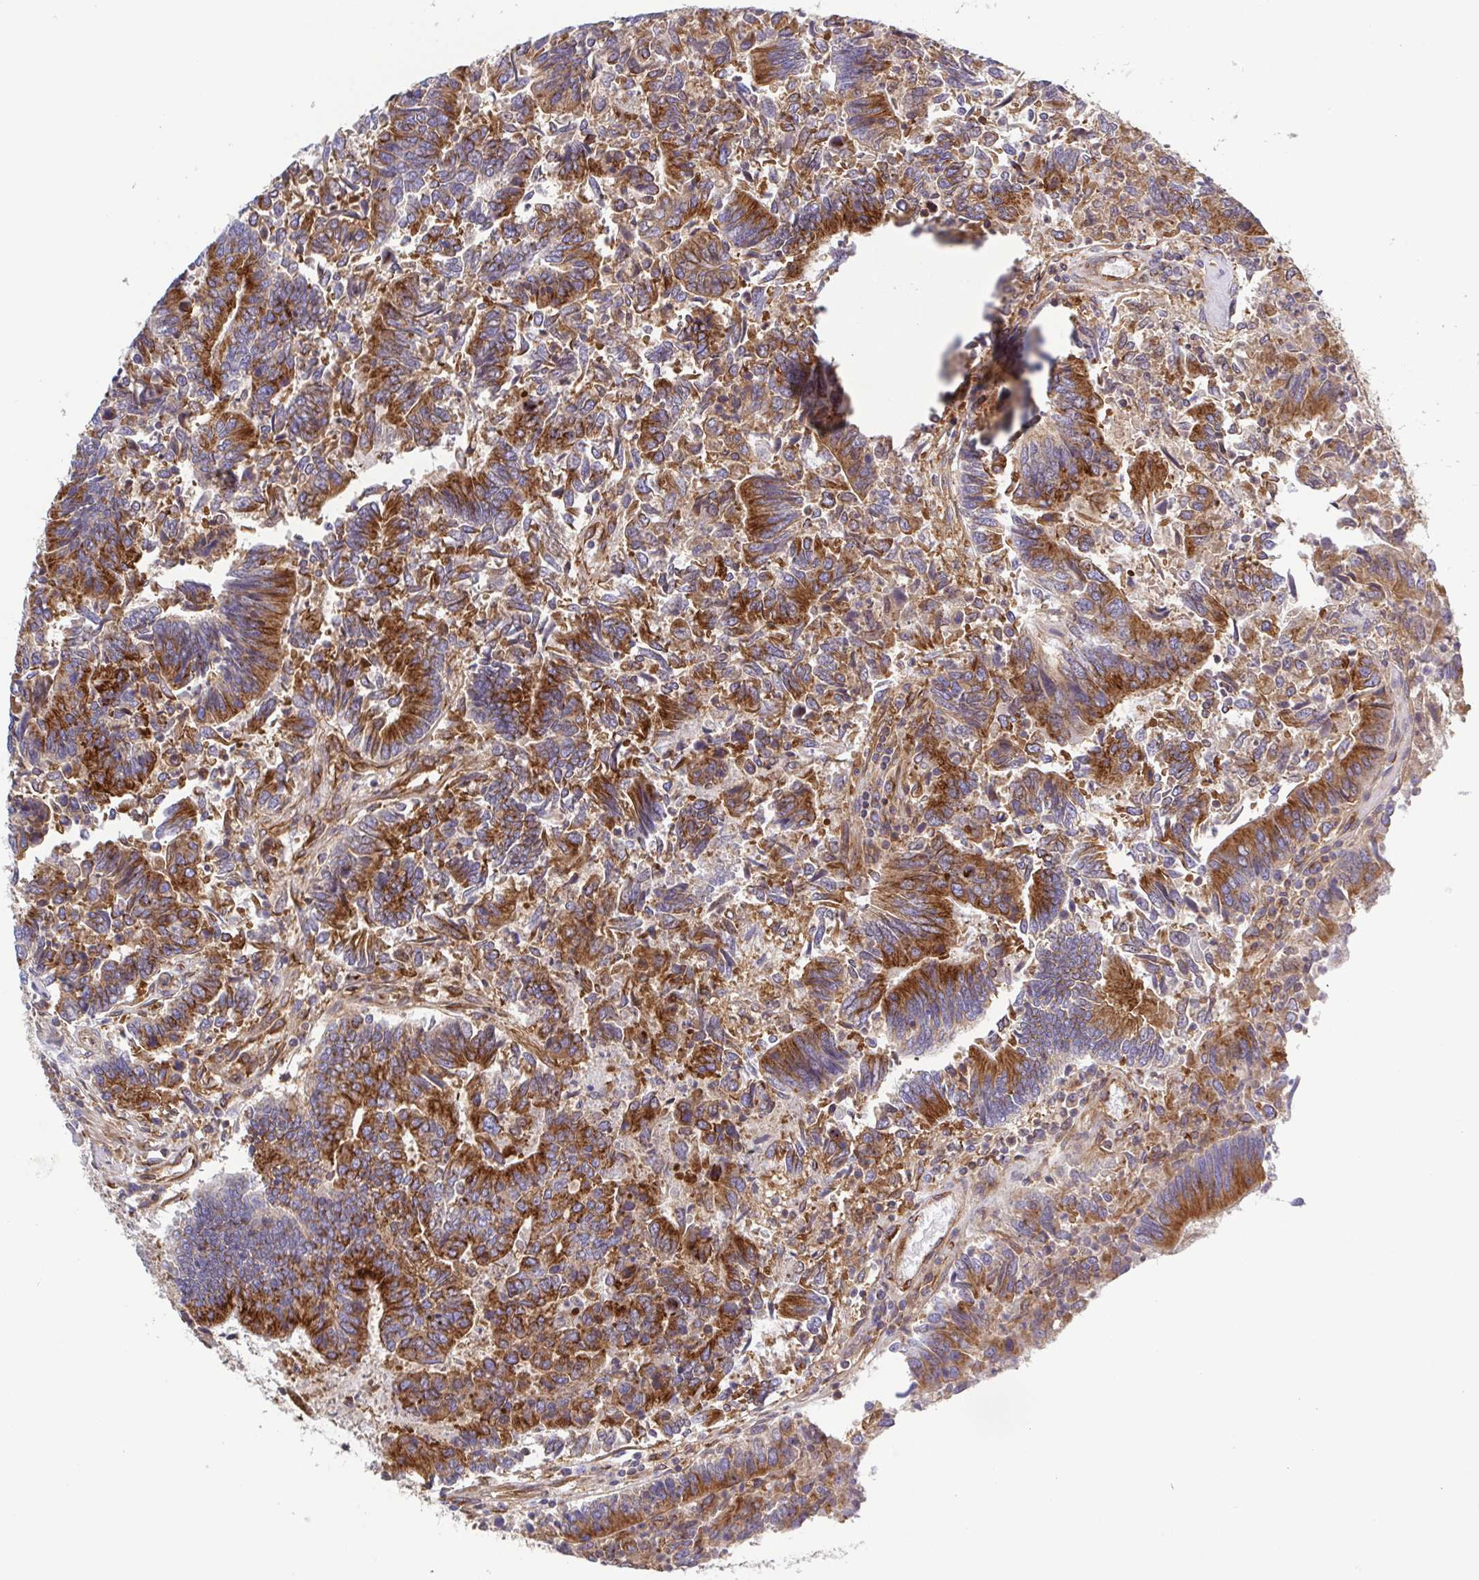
{"staining": {"intensity": "strong", "quantity": ">75%", "location": "cytoplasmic/membranous"}, "tissue": "colorectal cancer", "cell_type": "Tumor cells", "image_type": "cancer", "snomed": [{"axis": "morphology", "description": "Adenocarcinoma, NOS"}, {"axis": "topography", "description": "Colon"}], "caption": "Protein staining of colorectal cancer (adenocarcinoma) tissue reveals strong cytoplasmic/membranous staining in approximately >75% of tumor cells. (DAB (3,3'-diaminobenzidine) = brown stain, brightfield microscopy at high magnification).", "gene": "KIF5B", "patient": {"sex": "female", "age": 67}}